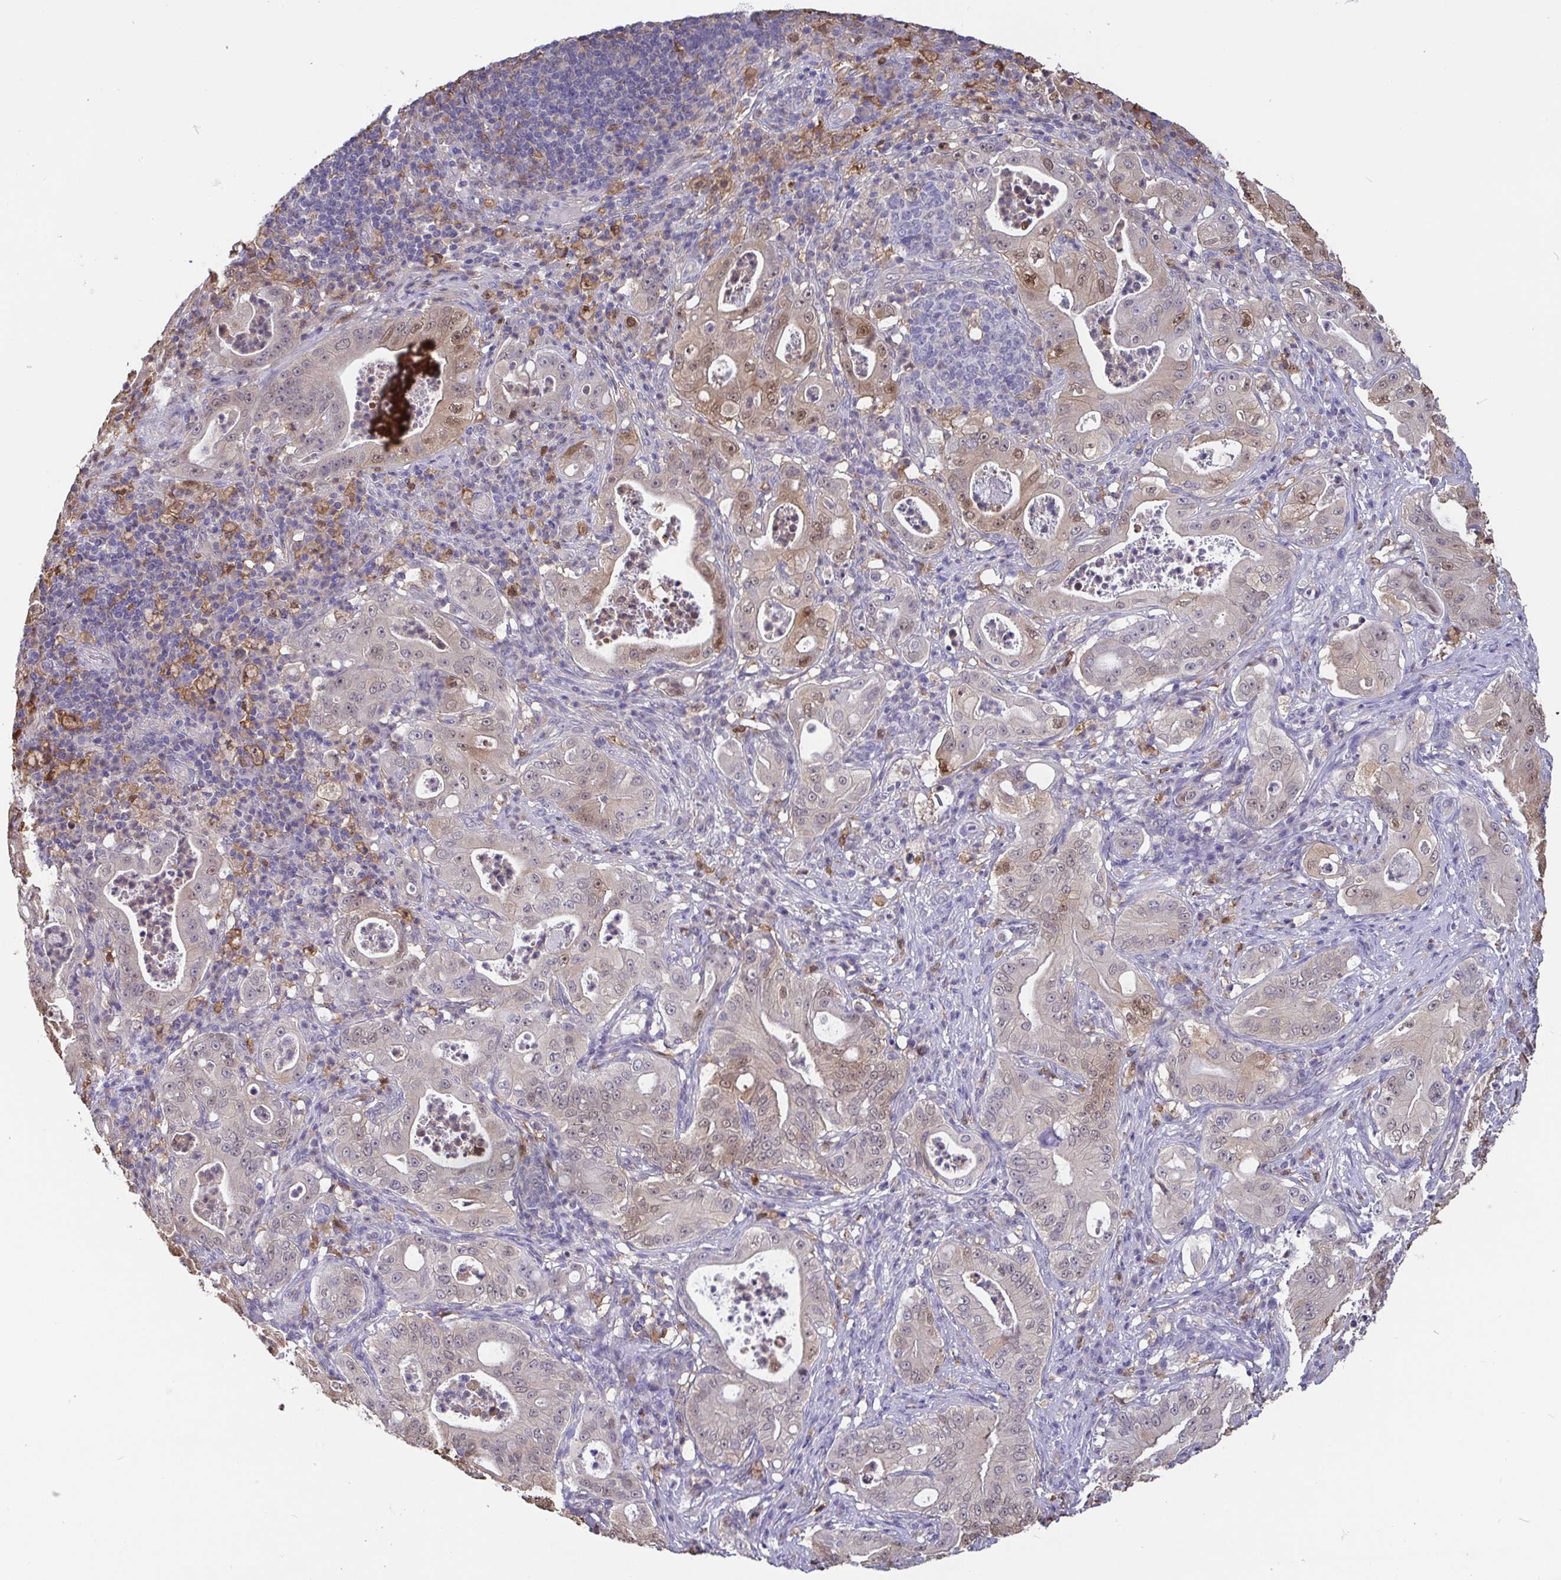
{"staining": {"intensity": "weak", "quantity": "25%-75%", "location": "nuclear"}, "tissue": "pancreatic cancer", "cell_type": "Tumor cells", "image_type": "cancer", "snomed": [{"axis": "morphology", "description": "Adenocarcinoma, NOS"}, {"axis": "topography", "description": "Pancreas"}], "caption": "This is a photomicrograph of IHC staining of pancreatic cancer (adenocarcinoma), which shows weak positivity in the nuclear of tumor cells.", "gene": "IDH1", "patient": {"sex": "male", "age": 71}}